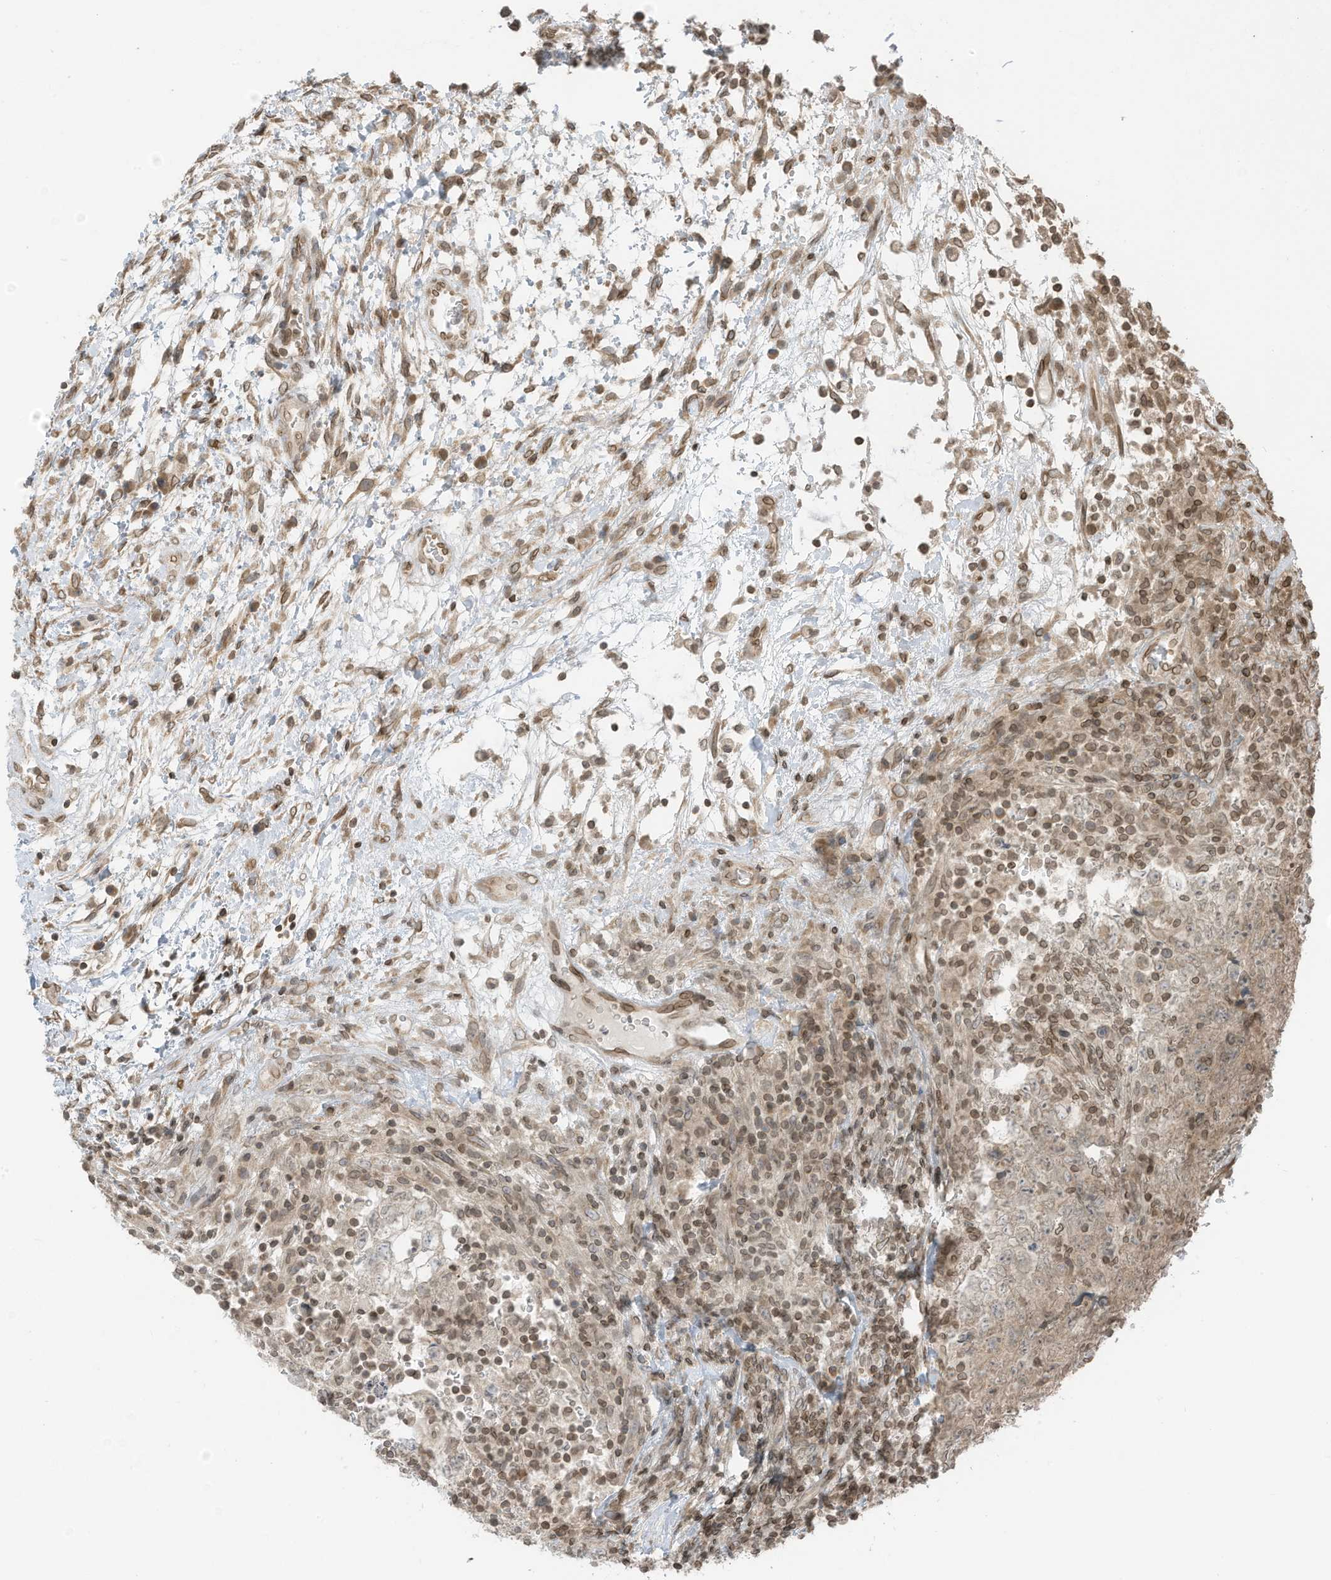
{"staining": {"intensity": "weak", "quantity": "25%-75%", "location": "cytoplasmic/membranous"}, "tissue": "testis cancer", "cell_type": "Tumor cells", "image_type": "cancer", "snomed": [{"axis": "morphology", "description": "Carcinoma, Embryonal, NOS"}, {"axis": "topography", "description": "Testis"}], "caption": "Protein expression analysis of testis embryonal carcinoma exhibits weak cytoplasmic/membranous staining in approximately 25%-75% of tumor cells. The protein is shown in brown color, while the nuclei are stained blue.", "gene": "RABL3", "patient": {"sex": "male", "age": 37}}